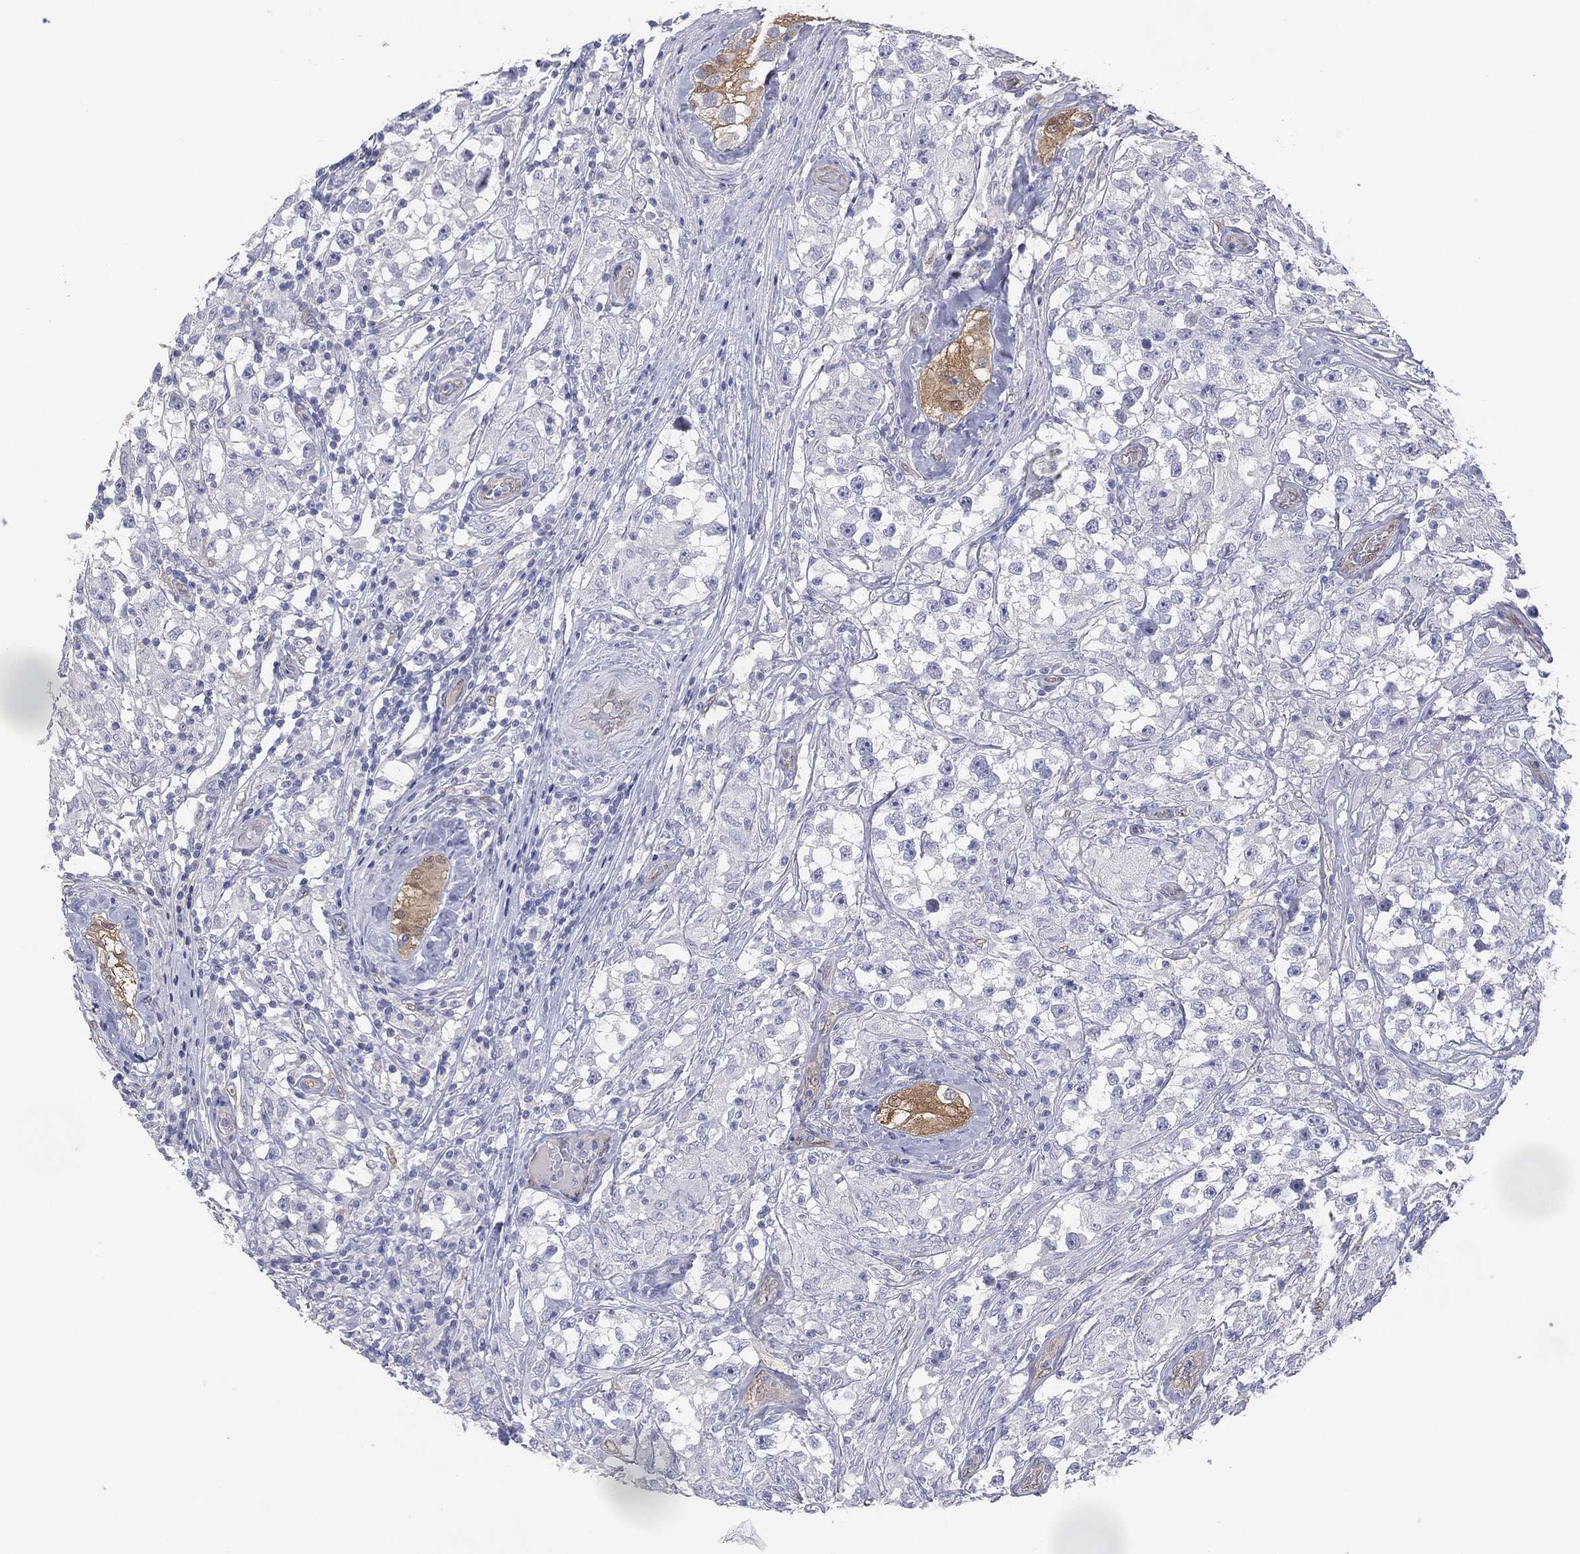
{"staining": {"intensity": "negative", "quantity": "none", "location": "none"}, "tissue": "testis cancer", "cell_type": "Tumor cells", "image_type": "cancer", "snomed": [{"axis": "morphology", "description": "Seminoma, NOS"}, {"axis": "topography", "description": "Testis"}], "caption": "Immunohistochemical staining of testis seminoma demonstrates no significant staining in tumor cells. (DAB (3,3'-diaminobenzidine) immunohistochemistry (IHC) visualized using brightfield microscopy, high magnification).", "gene": "DDAH1", "patient": {"sex": "male", "age": 46}}